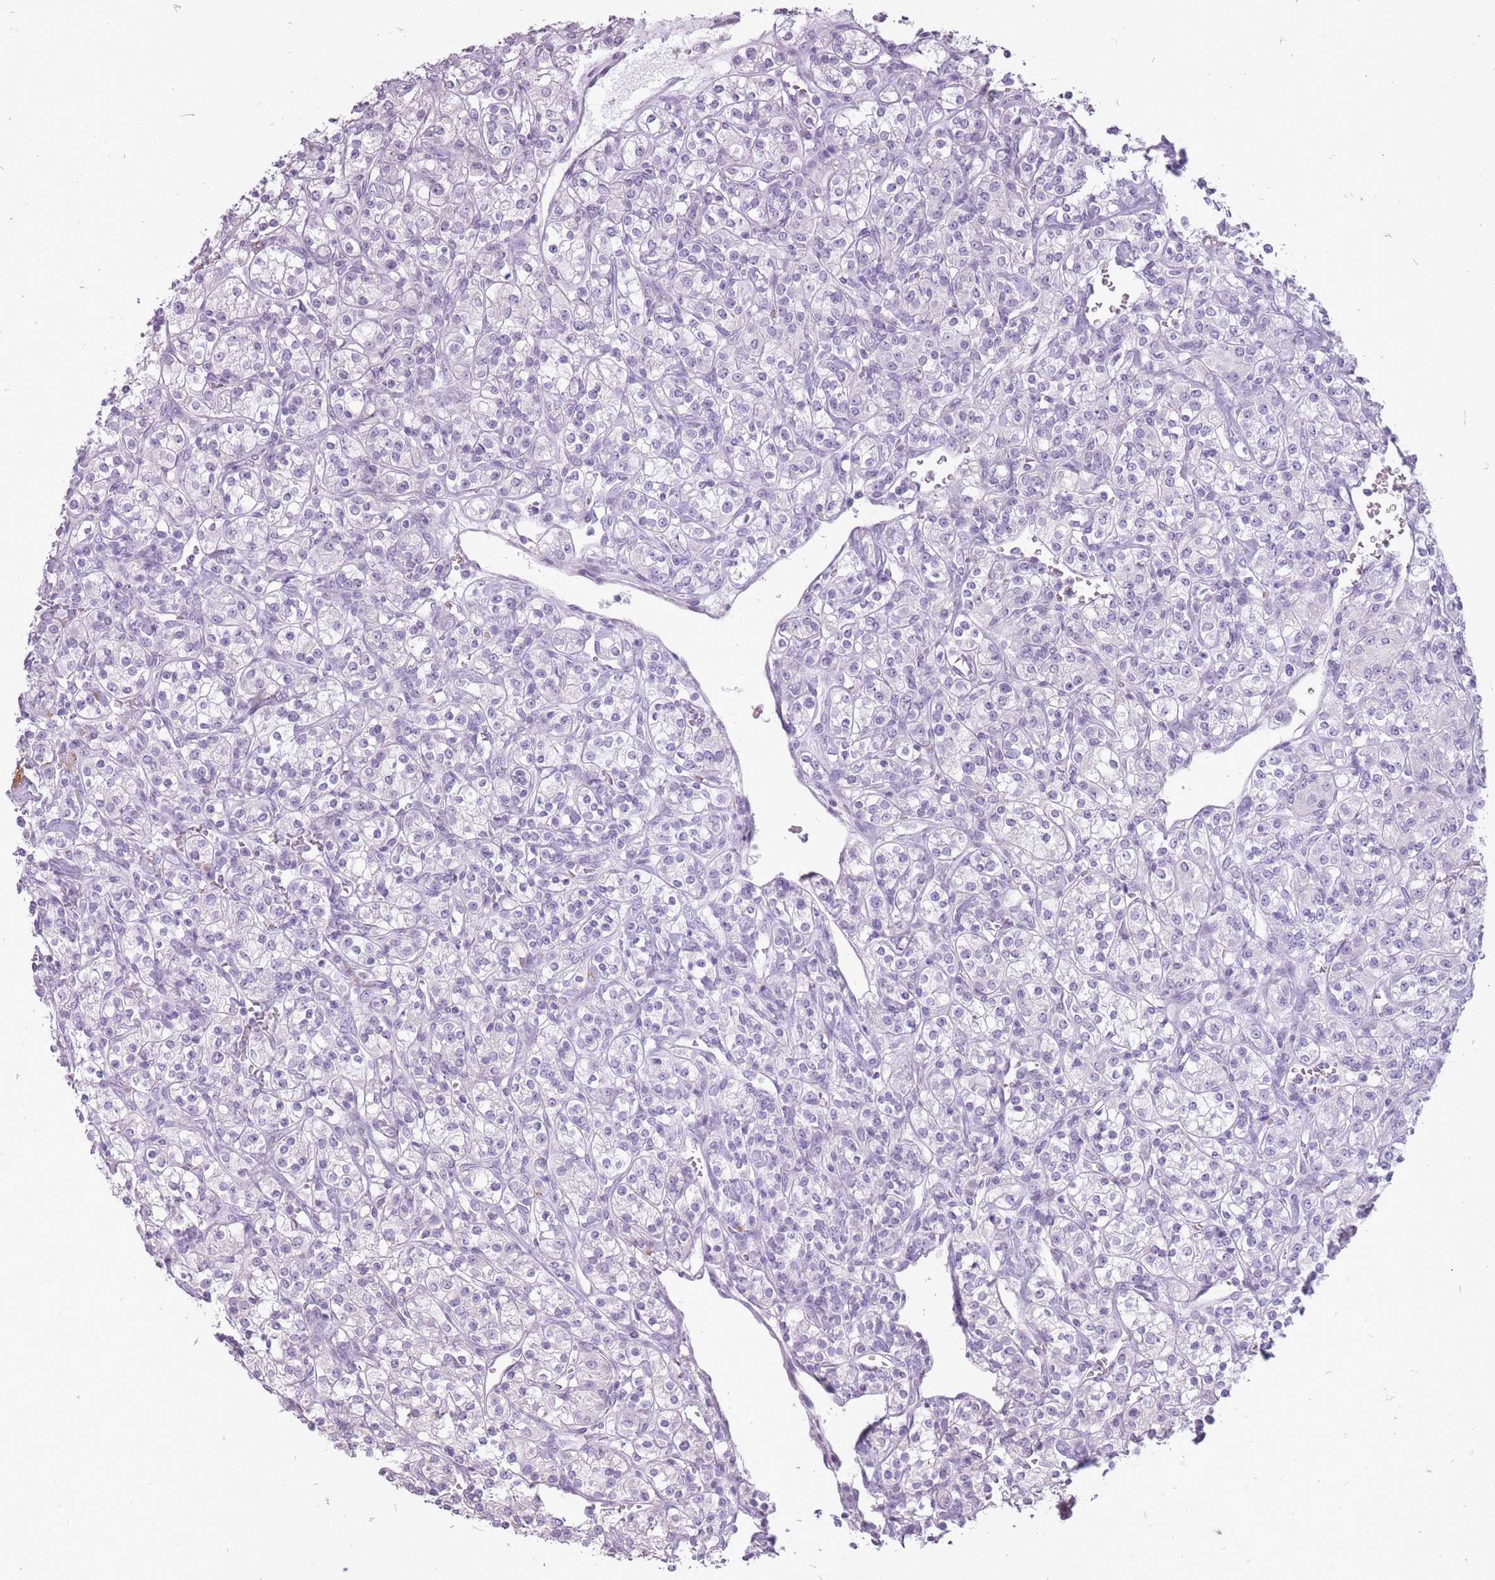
{"staining": {"intensity": "negative", "quantity": "none", "location": "none"}, "tissue": "renal cancer", "cell_type": "Tumor cells", "image_type": "cancer", "snomed": [{"axis": "morphology", "description": "Adenocarcinoma, NOS"}, {"axis": "topography", "description": "Kidney"}], "caption": "Human renal cancer stained for a protein using IHC shows no expression in tumor cells.", "gene": "RFX4", "patient": {"sex": "male", "age": 77}}